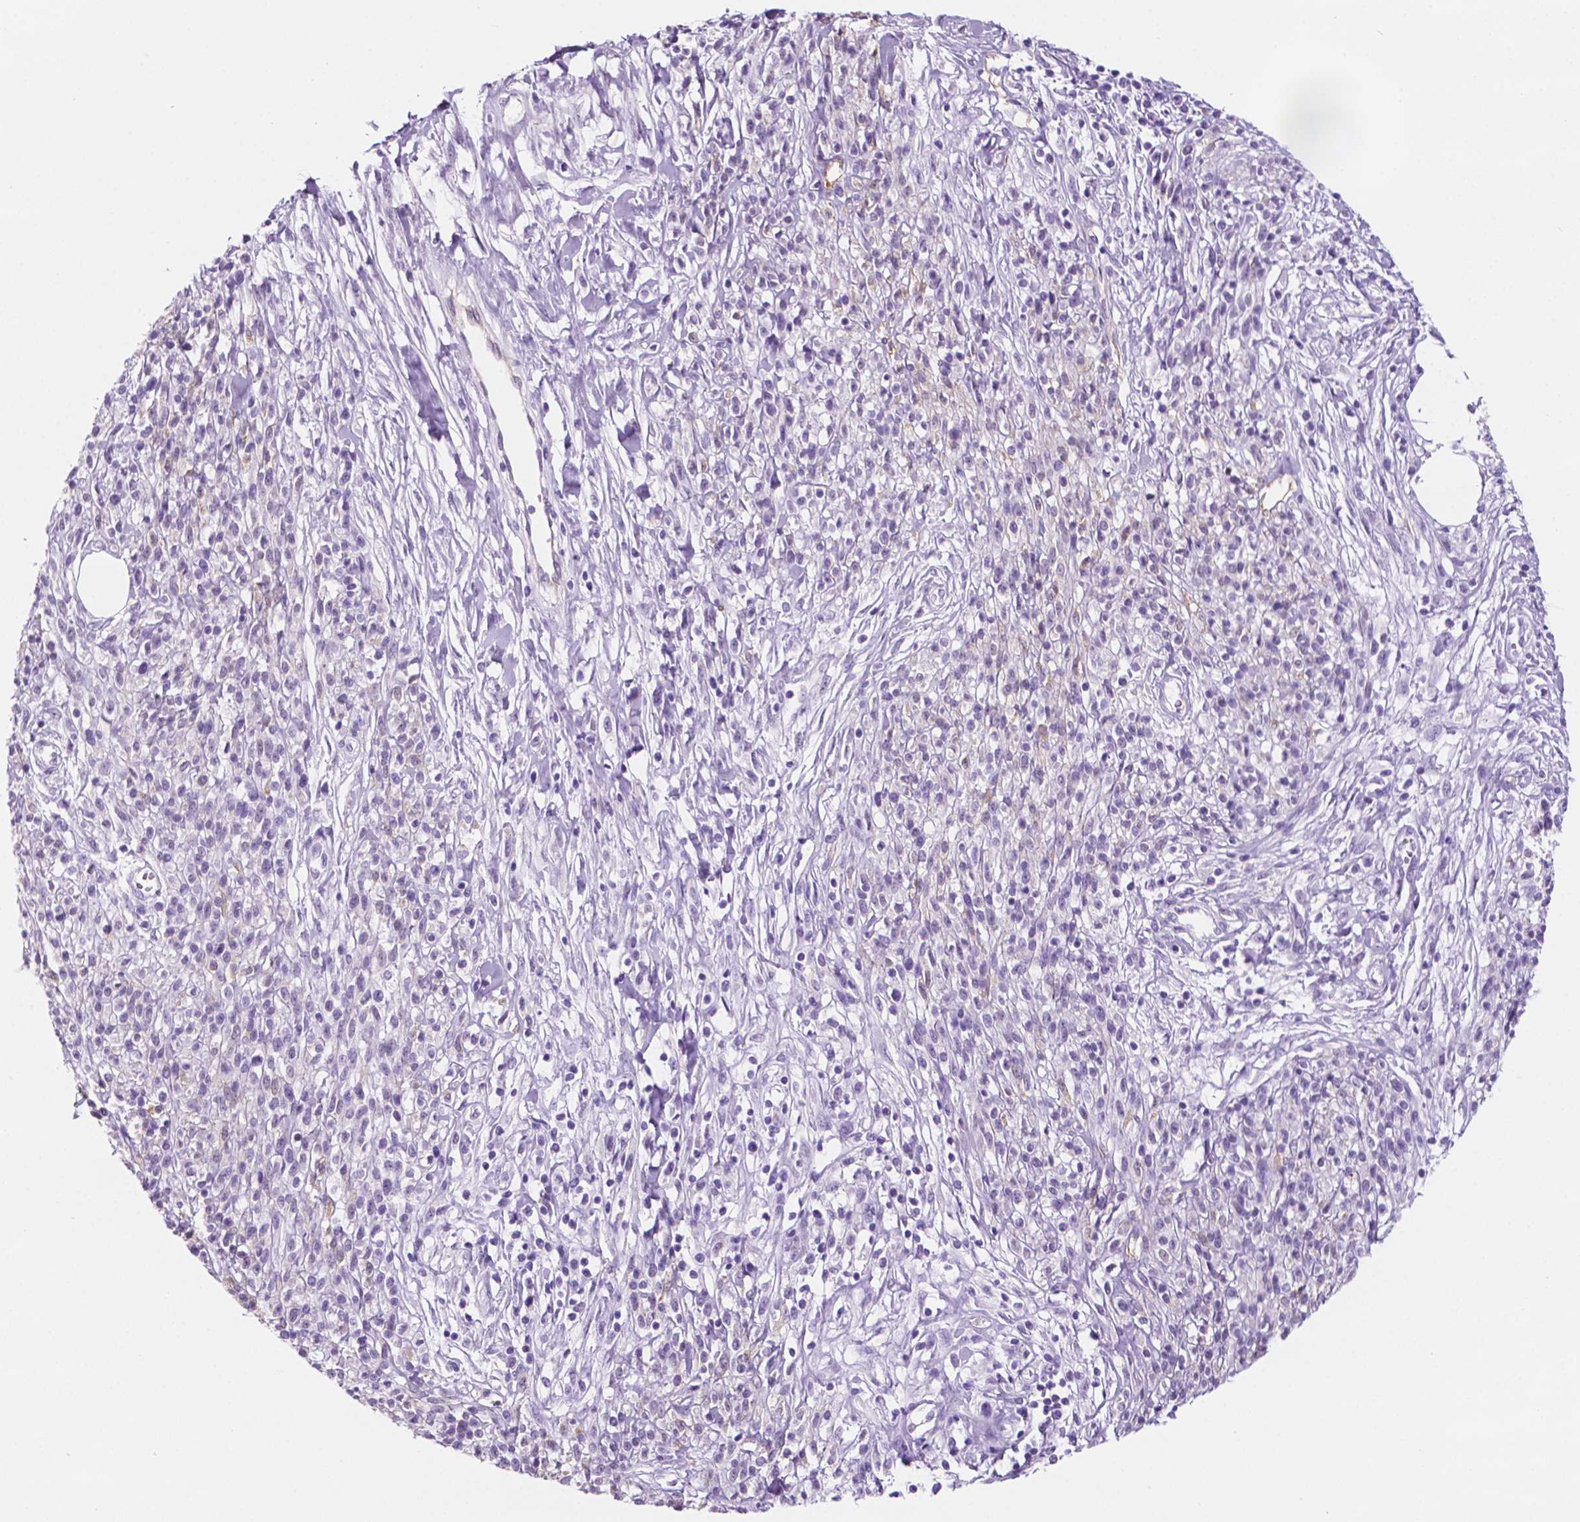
{"staining": {"intensity": "negative", "quantity": "none", "location": "none"}, "tissue": "melanoma", "cell_type": "Tumor cells", "image_type": "cancer", "snomed": [{"axis": "morphology", "description": "Malignant melanoma, NOS"}, {"axis": "topography", "description": "Skin"}, {"axis": "topography", "description": "Skin of trunk"}], "caption": "An immunohistochemistry image of melanoma is shown. There is no staining in tumor cells of melanoma. (DAB immunohistochemistry visualized using brightfield microscopy, high magnification).", "gene": "PPL", "patient": {"sex": "male", "age": 74}}